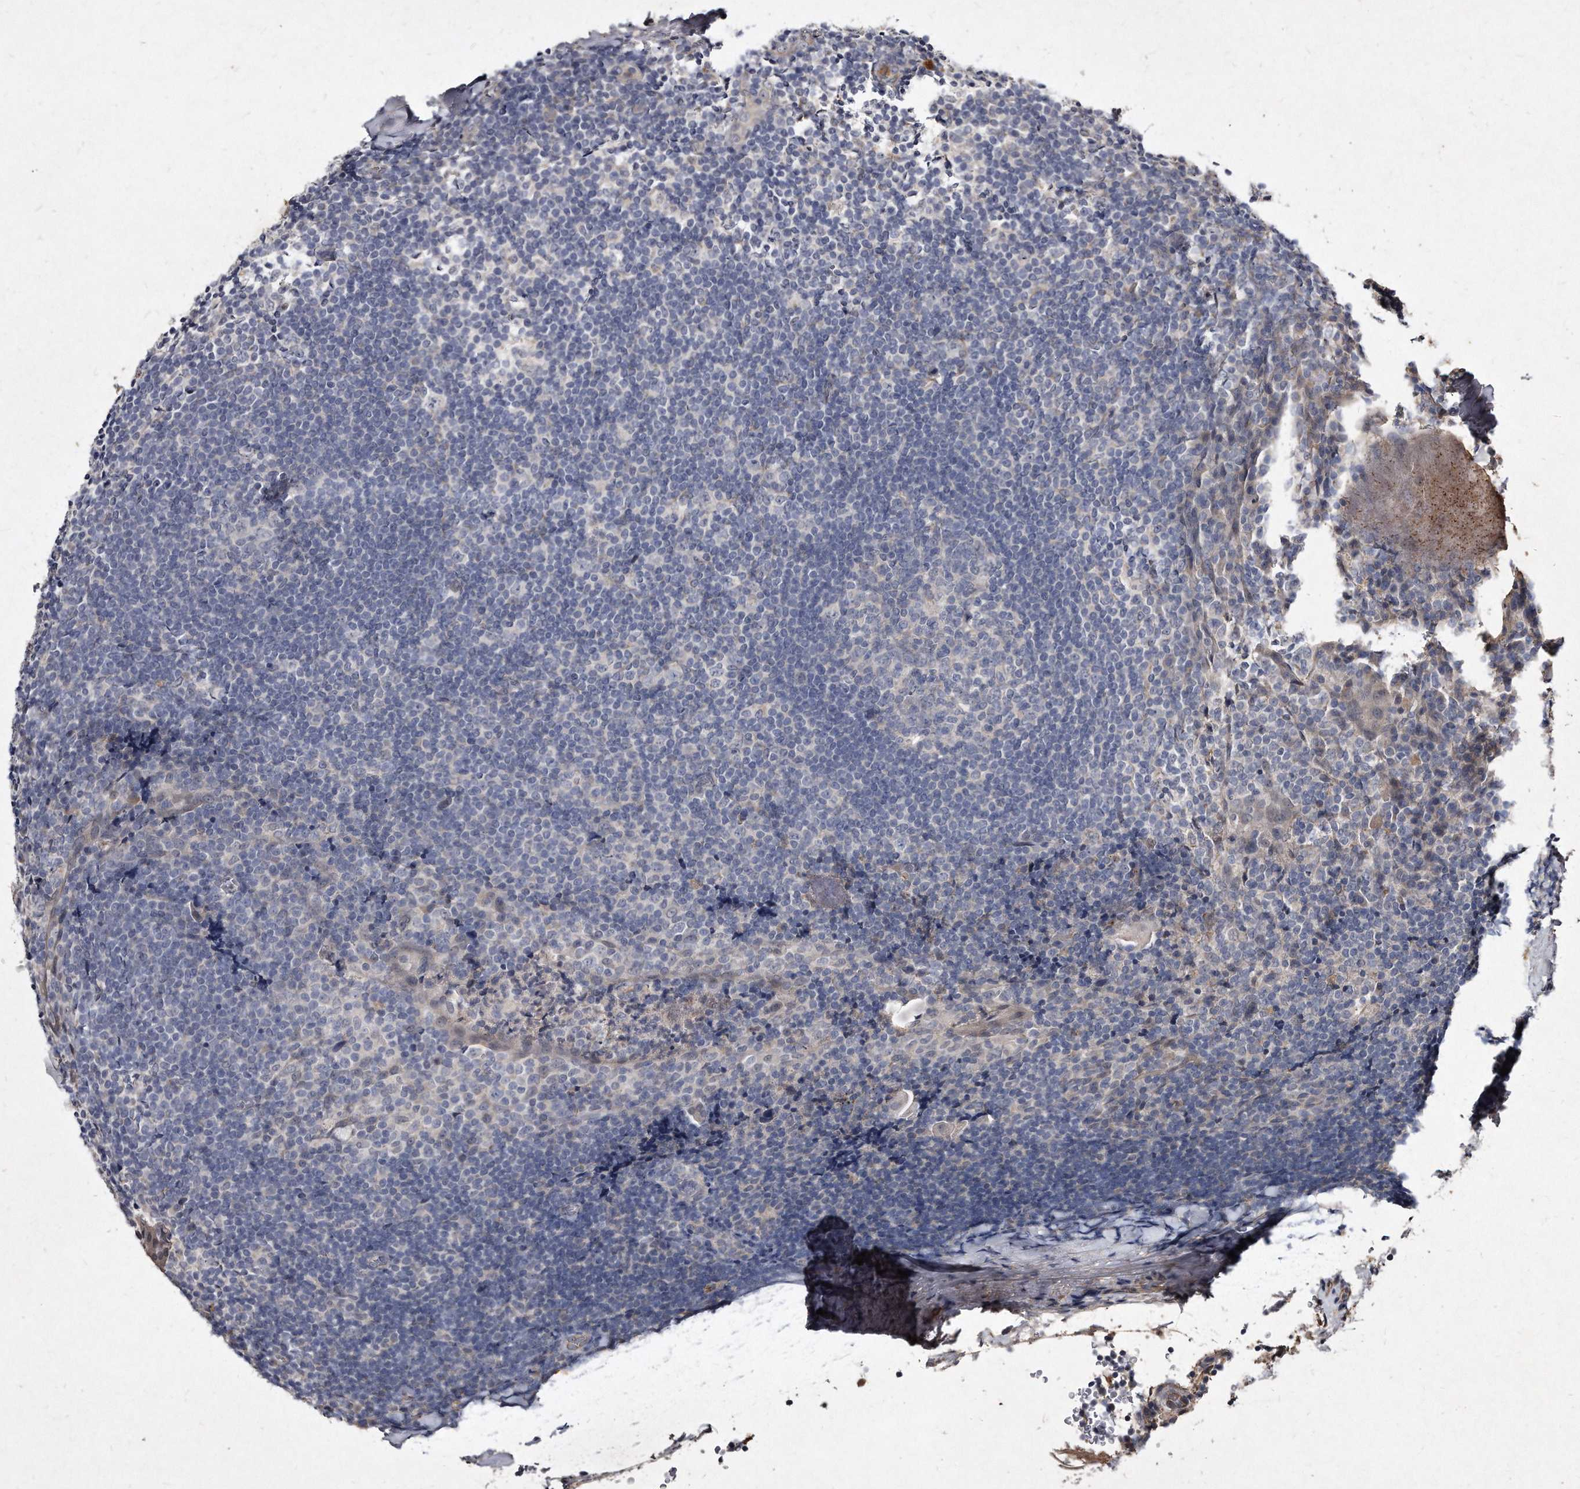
{"staining": {"intensity": "negative", "quantity": "none", "location": "none"}, "tissue": "tonsil", "cell_type": "Germinal center cells", "image_type": "normal", "snomed": [{"axis": "morphology", "description": "Normal tissue, NOS"}, {"axis": "topography", "description": "Tonsil"}], "caption": "Human tonsil stained for a protein using IHC demonstrates no positivity in germinal center cells.", "gene": "KLHDC3", "patient": {"sex": "male", "age": 37}}